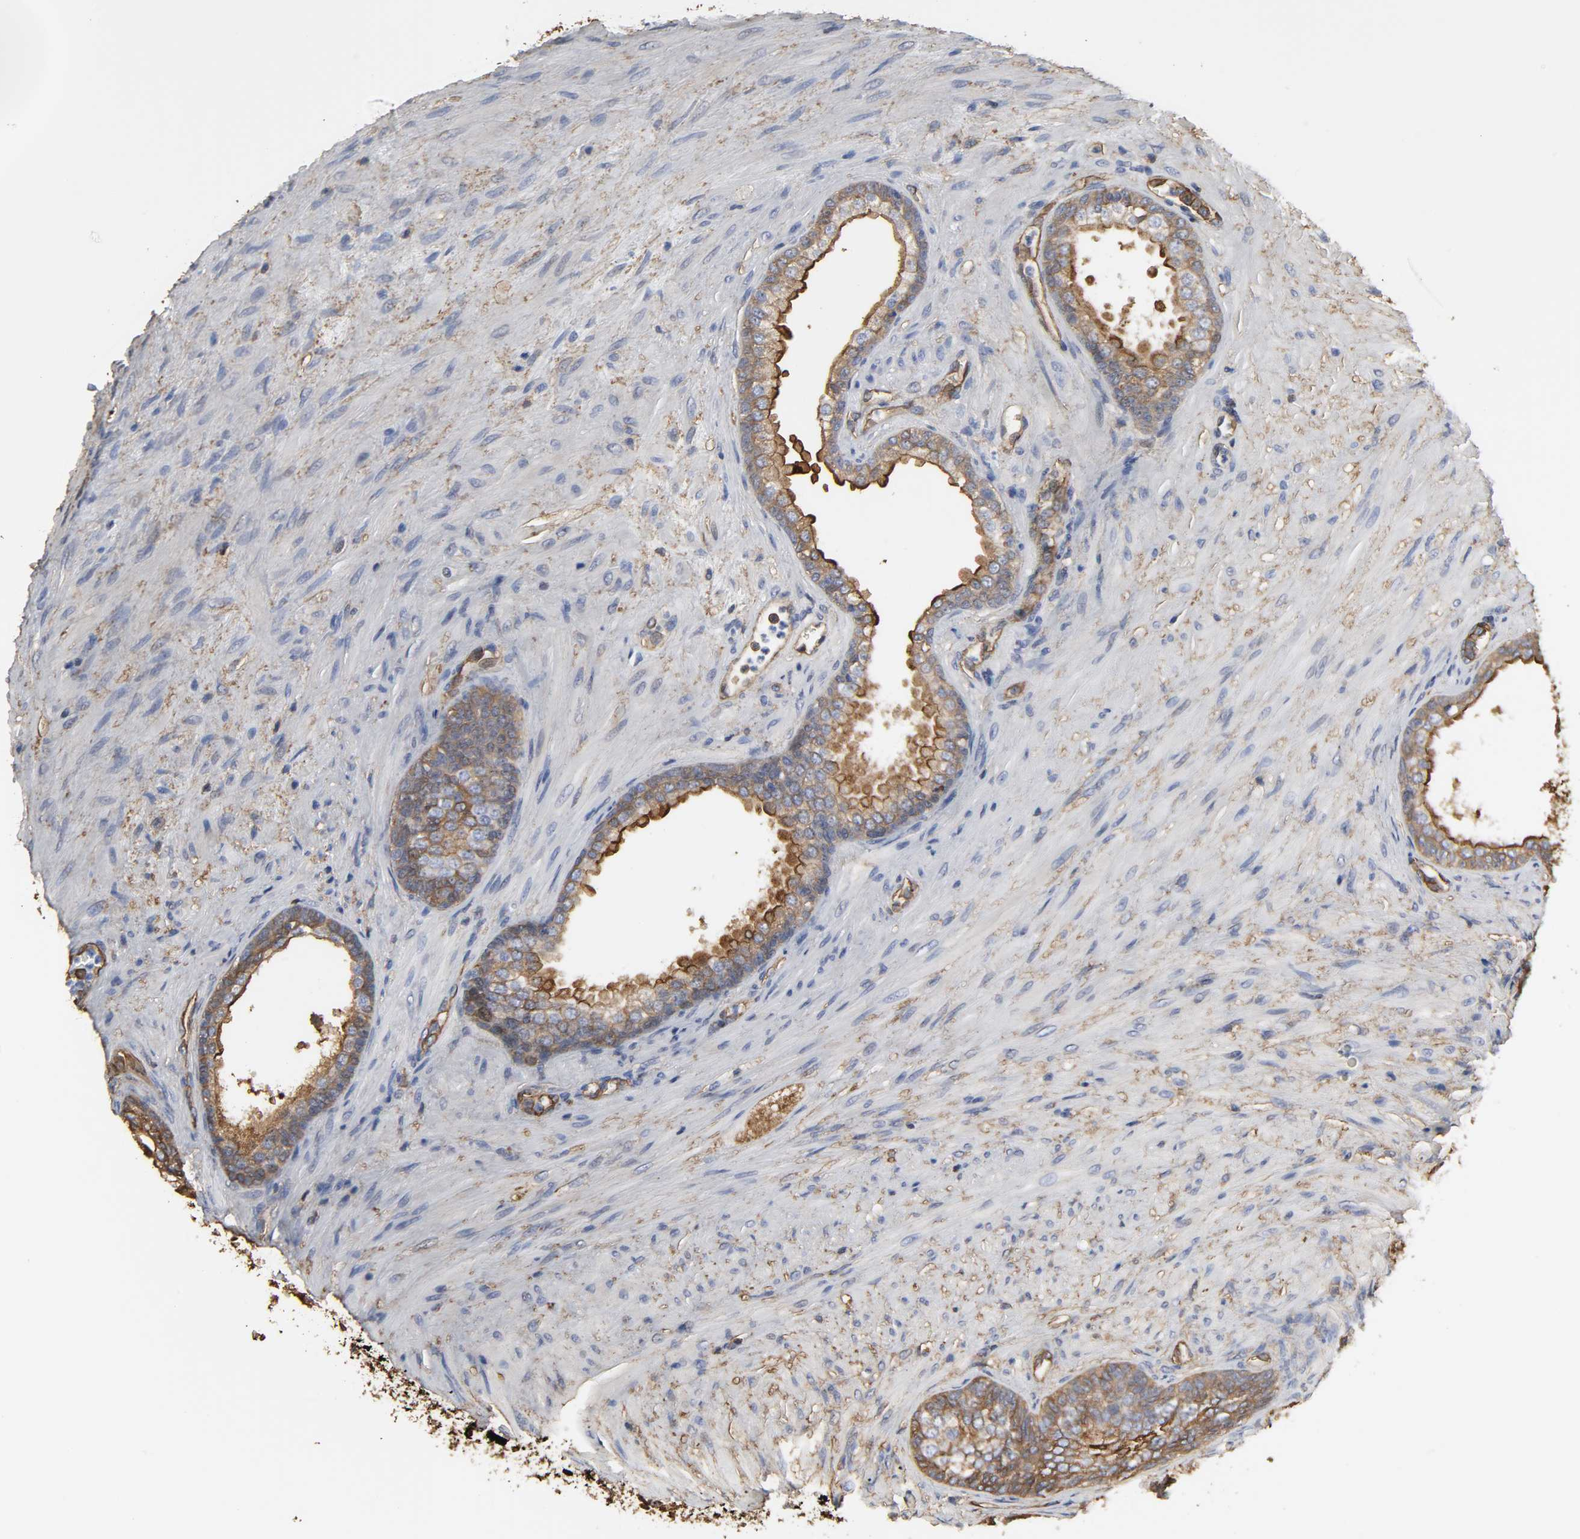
{"staining": {"intensity": "strong", "quantity": ">75%", "location": "cytoplasmic/membranous"}, "tissue": "prostate", "cell_type": "Glandular cells", "image_type": "normal", "snomed": [{"axis": "morphology", "description": "Normal tissue, NOS"}, {"axis": "topography", "description": "Prostate"}], "caption": "Human prostate stained with a brown dye displays strong cytoplasmic/membranous positive positivity in about >75% of glandular cells.", "gene": "ANXA2", "patient": {"sex": "male", "age": 76}}